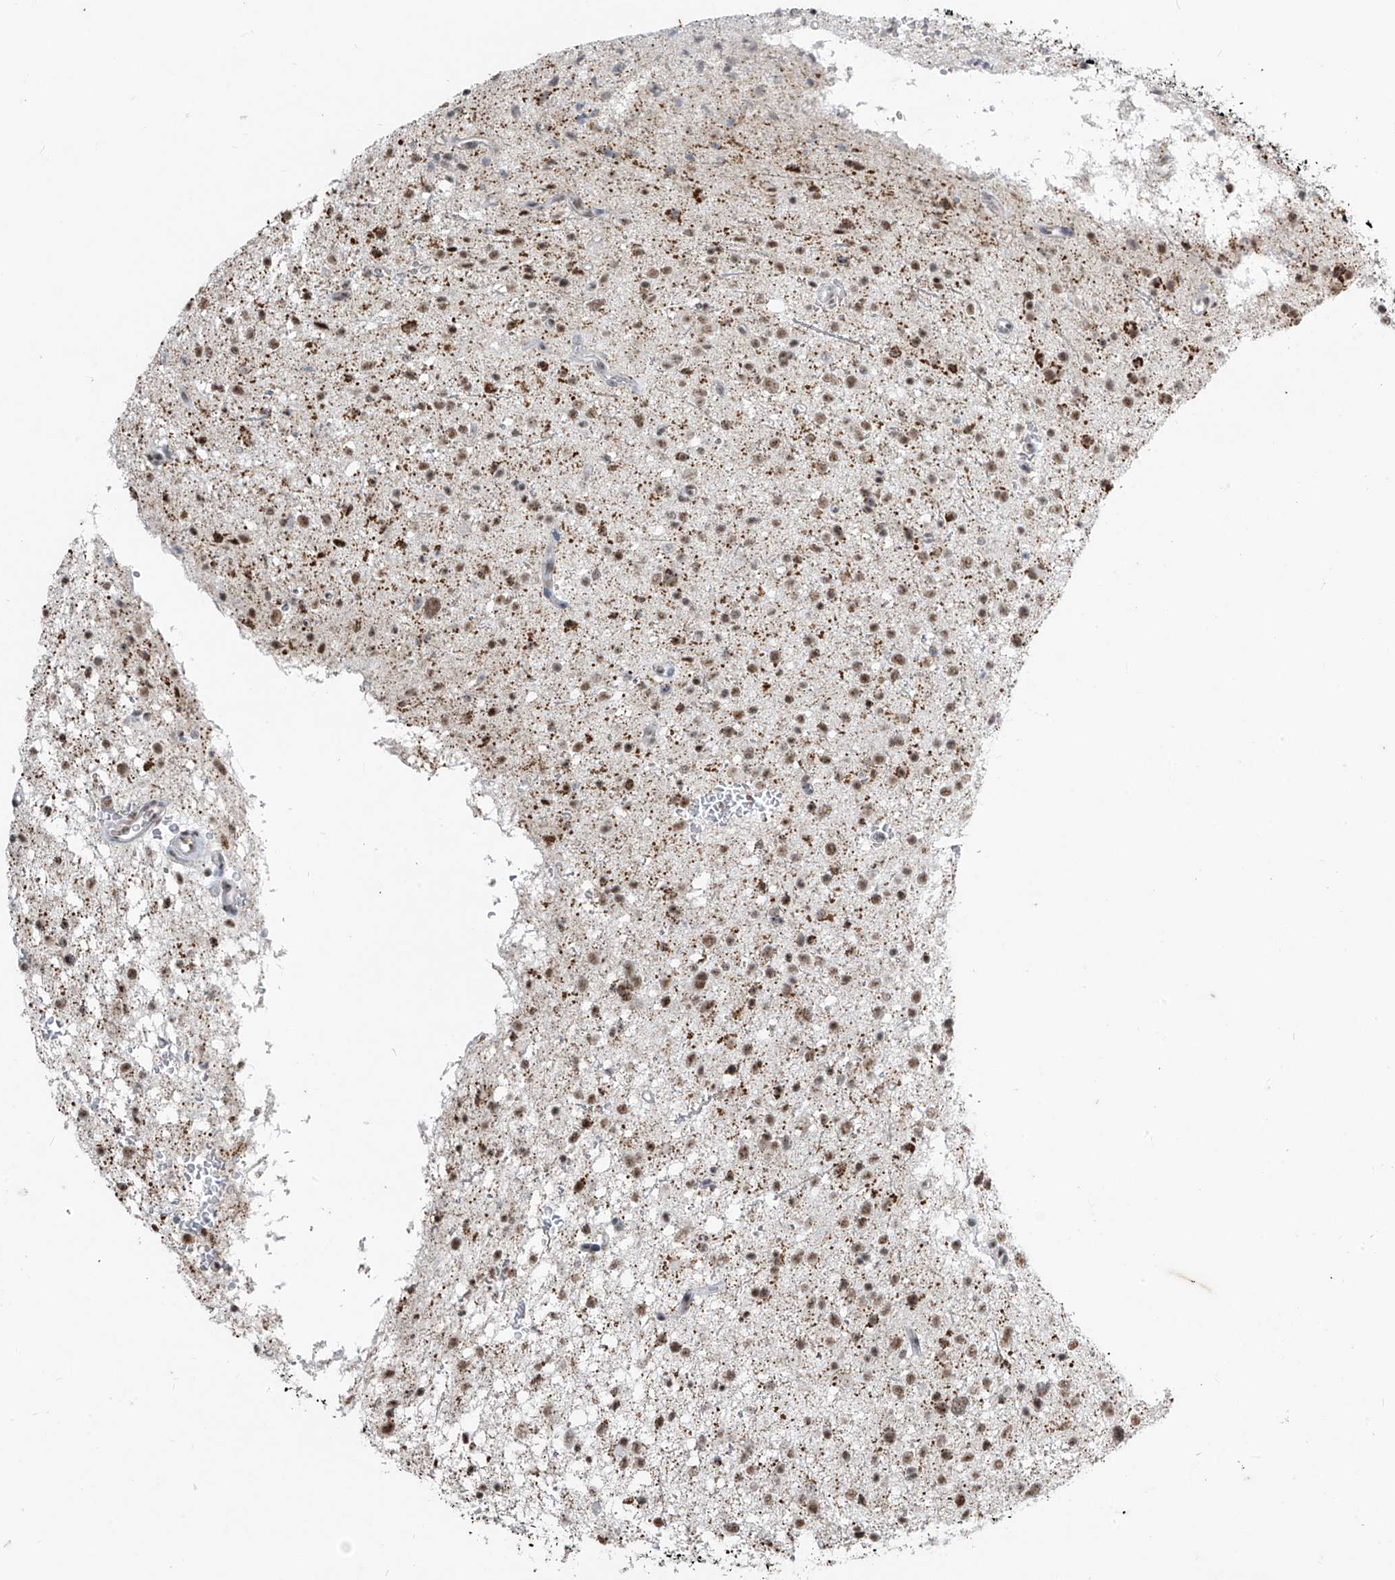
{"staining": {"intensity": "moderate", "quantity": ">75%", "location": "nuclear"}, "tissue": "glioma", "cell_type": "Tumor cells", "image_type": "cancer", "snomed": [{"axis": "morphology", "description": "Glioma, malignant, Low grade"}, {"axis": "topography", "description": "Brain"}], "caption": "This is a micrograph of immunohistochemistry staining of malignant low-grade glioma, which shows moderate staining in the nuclear of tumor cells.", "gene": "TFEC", "patient": {"sex": "female", "age": 37}}